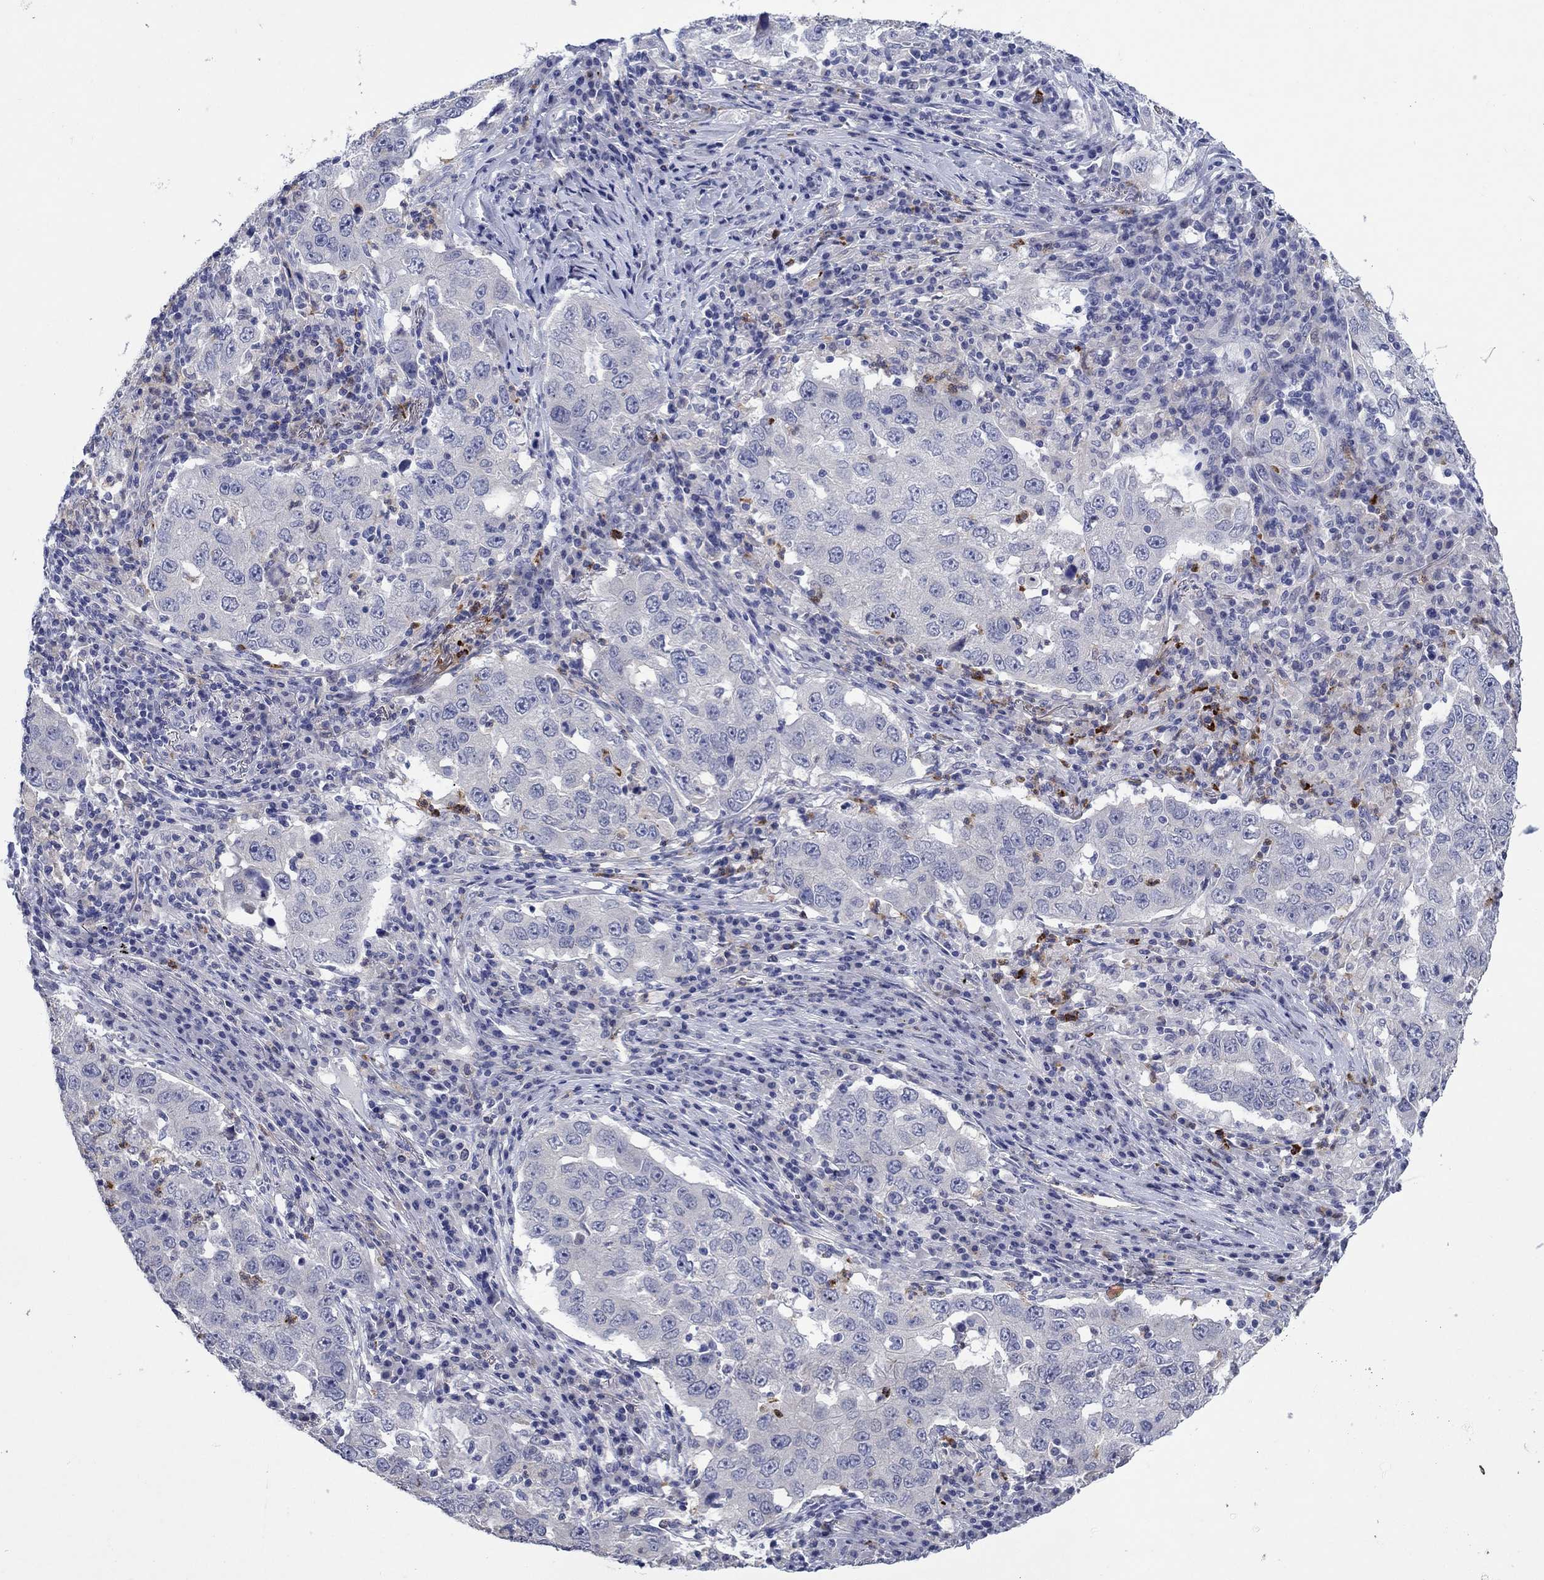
{"staining": {"intensity": "negative", "quantity": "none", "location": "none"}, "tissue": "lung cancer", "cell_type": "Tumor cells", "image_type": "cancer", "snomed": [{"axis": "morphology", "description": "Adenocarcinoma, NOS"}, {"axis": "topography", "description": "Lung"}], "caption": "Protein analysis of lung adenocarcinoma reveals no significant staining in tumor cells.", "gene": "HDC", "patient": {"sex": "male", "age": 73}}